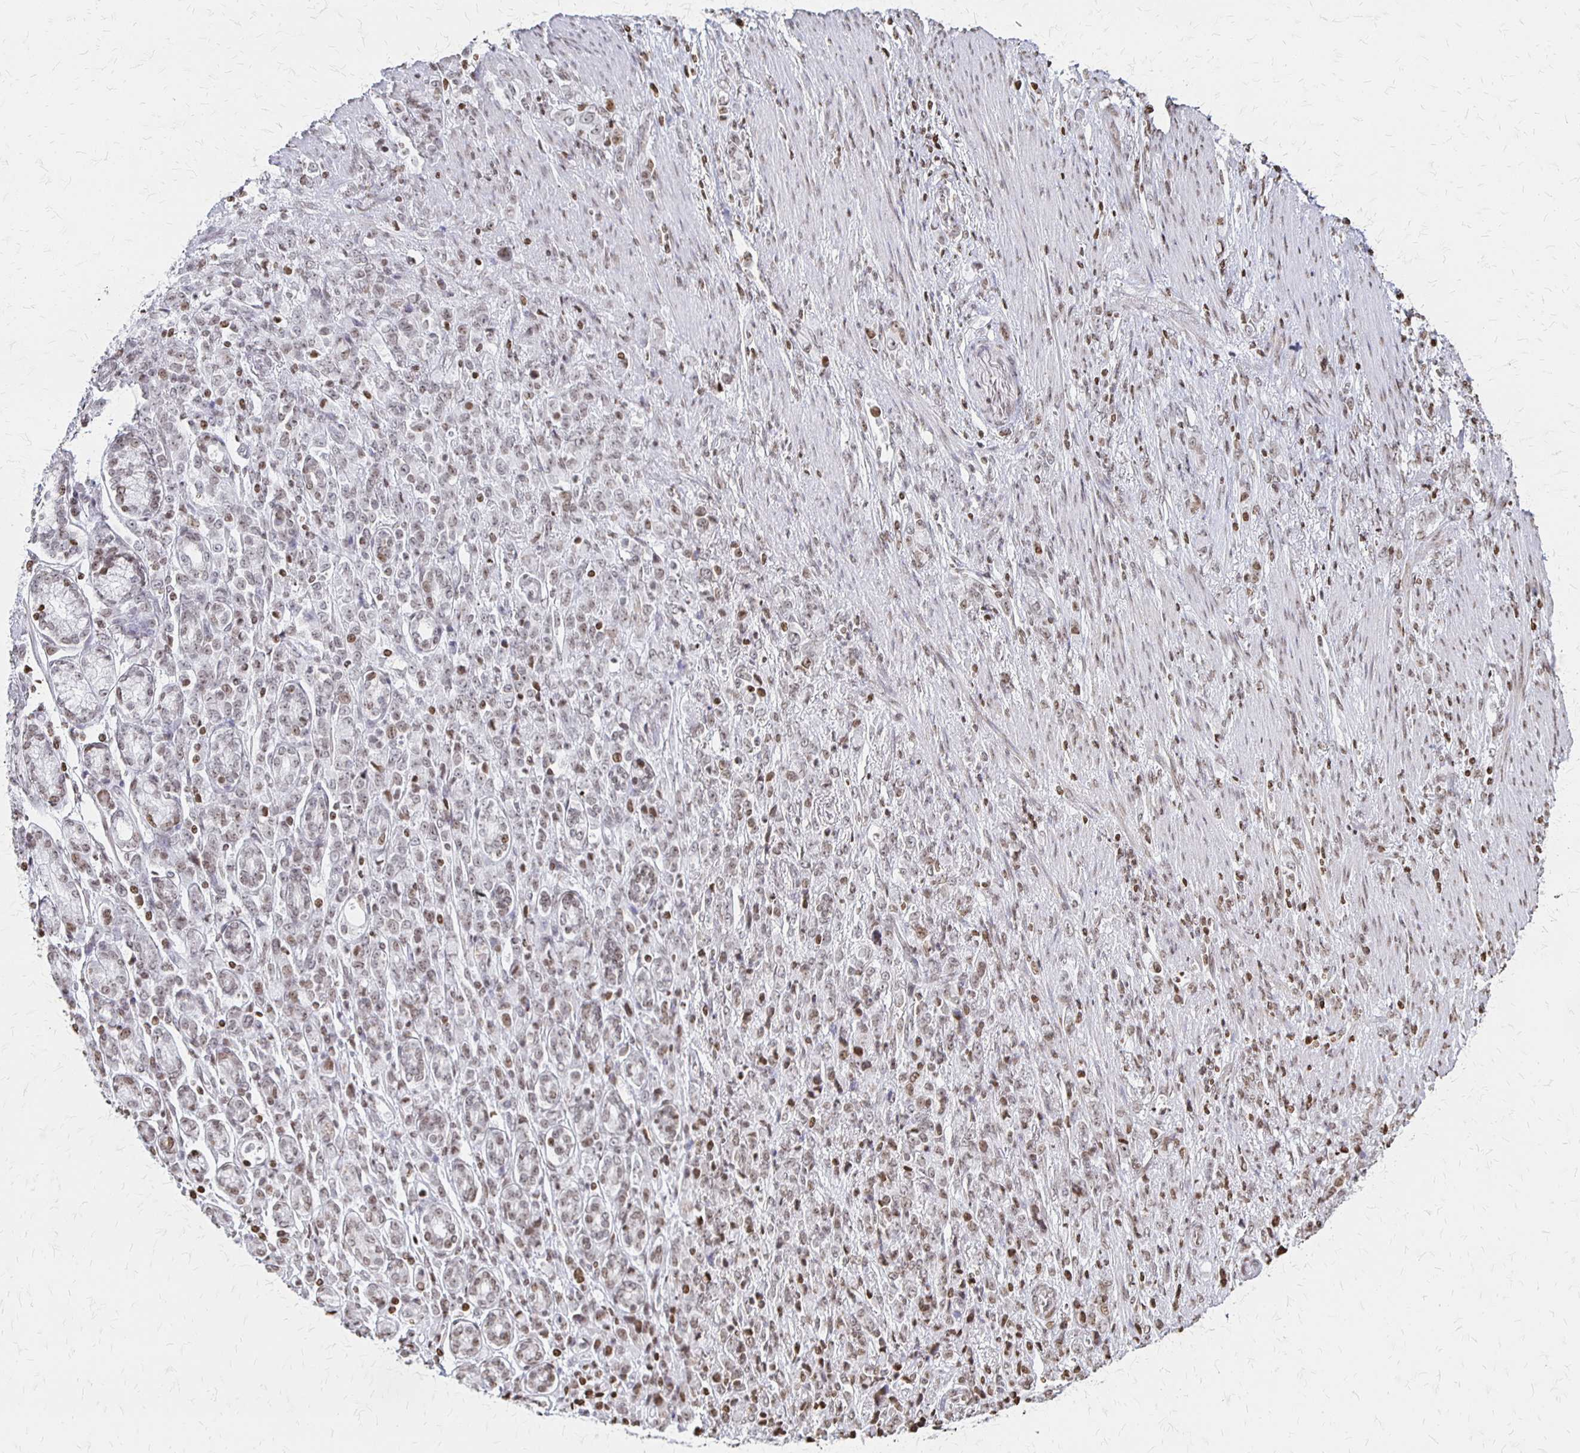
{"staining": {"intensity": "weak", "quantity": "25%-75%", "location": "nuclear"}, "tissue": "stomach cancer", "cell_type": "Tumor cells", "image_type": "cancer", "snomed": [{"axis": "morphology", "description": "Adenocarcinoma, NOS"}, {"axis": "topography", "description": "Stomach"}], "caption": "The image exhibits staining of adenocarcinoma (stomach), revealing weak nuclear protein positivity (brown color) within tumor cells. (Brightfield microscopy of DAB IHC at high magnification).", "gene": "ZNF280C", "patient": {"sex": "female", "age": 79}}